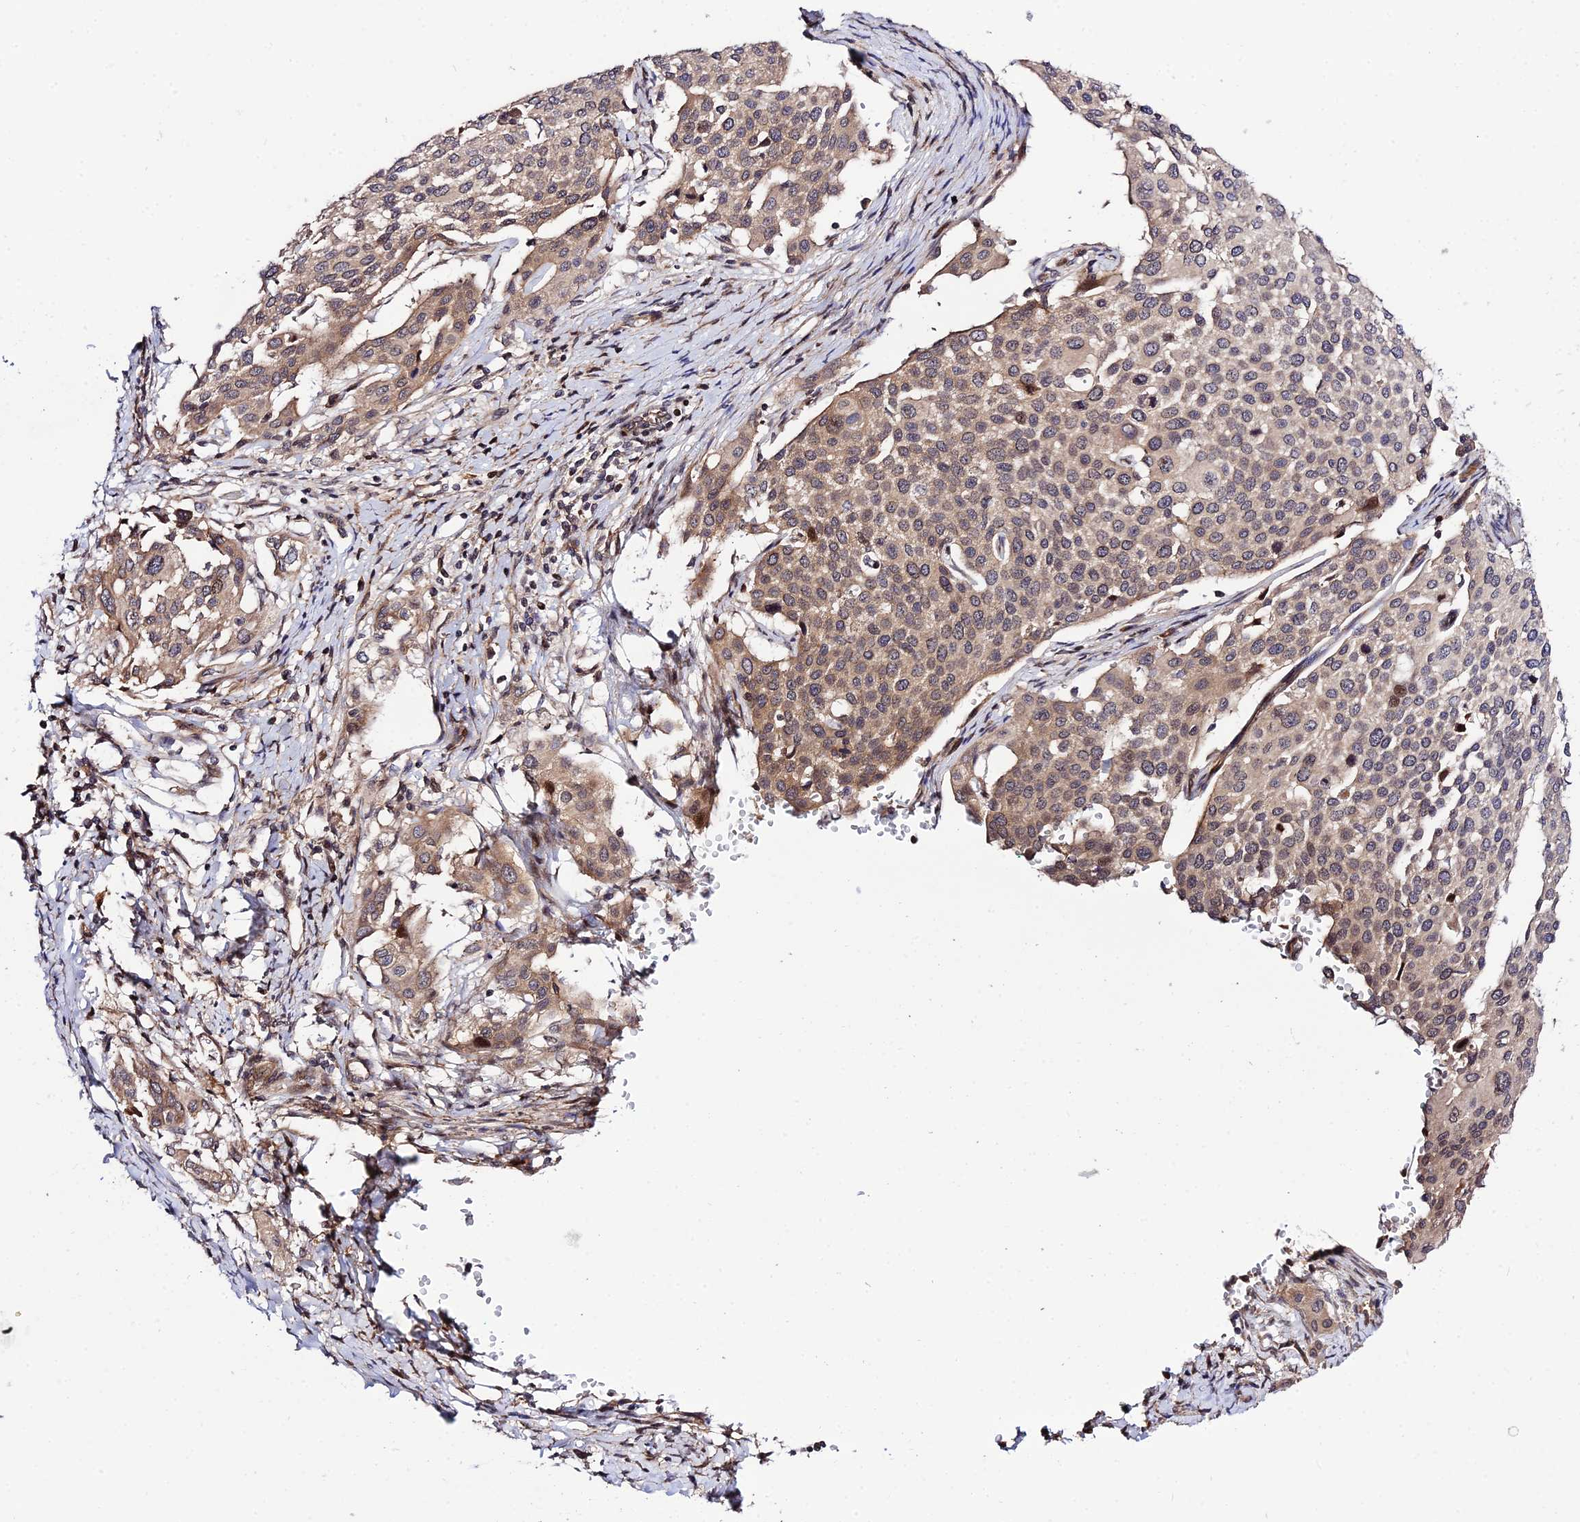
{"staining": {"intensity": "moderate", "quantity": ">75%", "location": "cytoplasmic/membranous"}, "tissue": "cervical cancer", "cell_type": "Tumor cells", "image_type": "cancer", "snomed": [{"axis": "morphology", "description": "Squamous cell carcinoma, NOS"}, {"axis": "topography", "description": "Cervix"}], "caption": "Tumor cells show medium levels of moderate cytoplasmic/membranous positivity in approximately >75% of cells in human cervical cancer (squamous cell carcinoma). Ihc stains the protein in brown and the nuclei are stained blue.", "gene": "SMG6", "patient": {"sex": "female", "age": 44}}